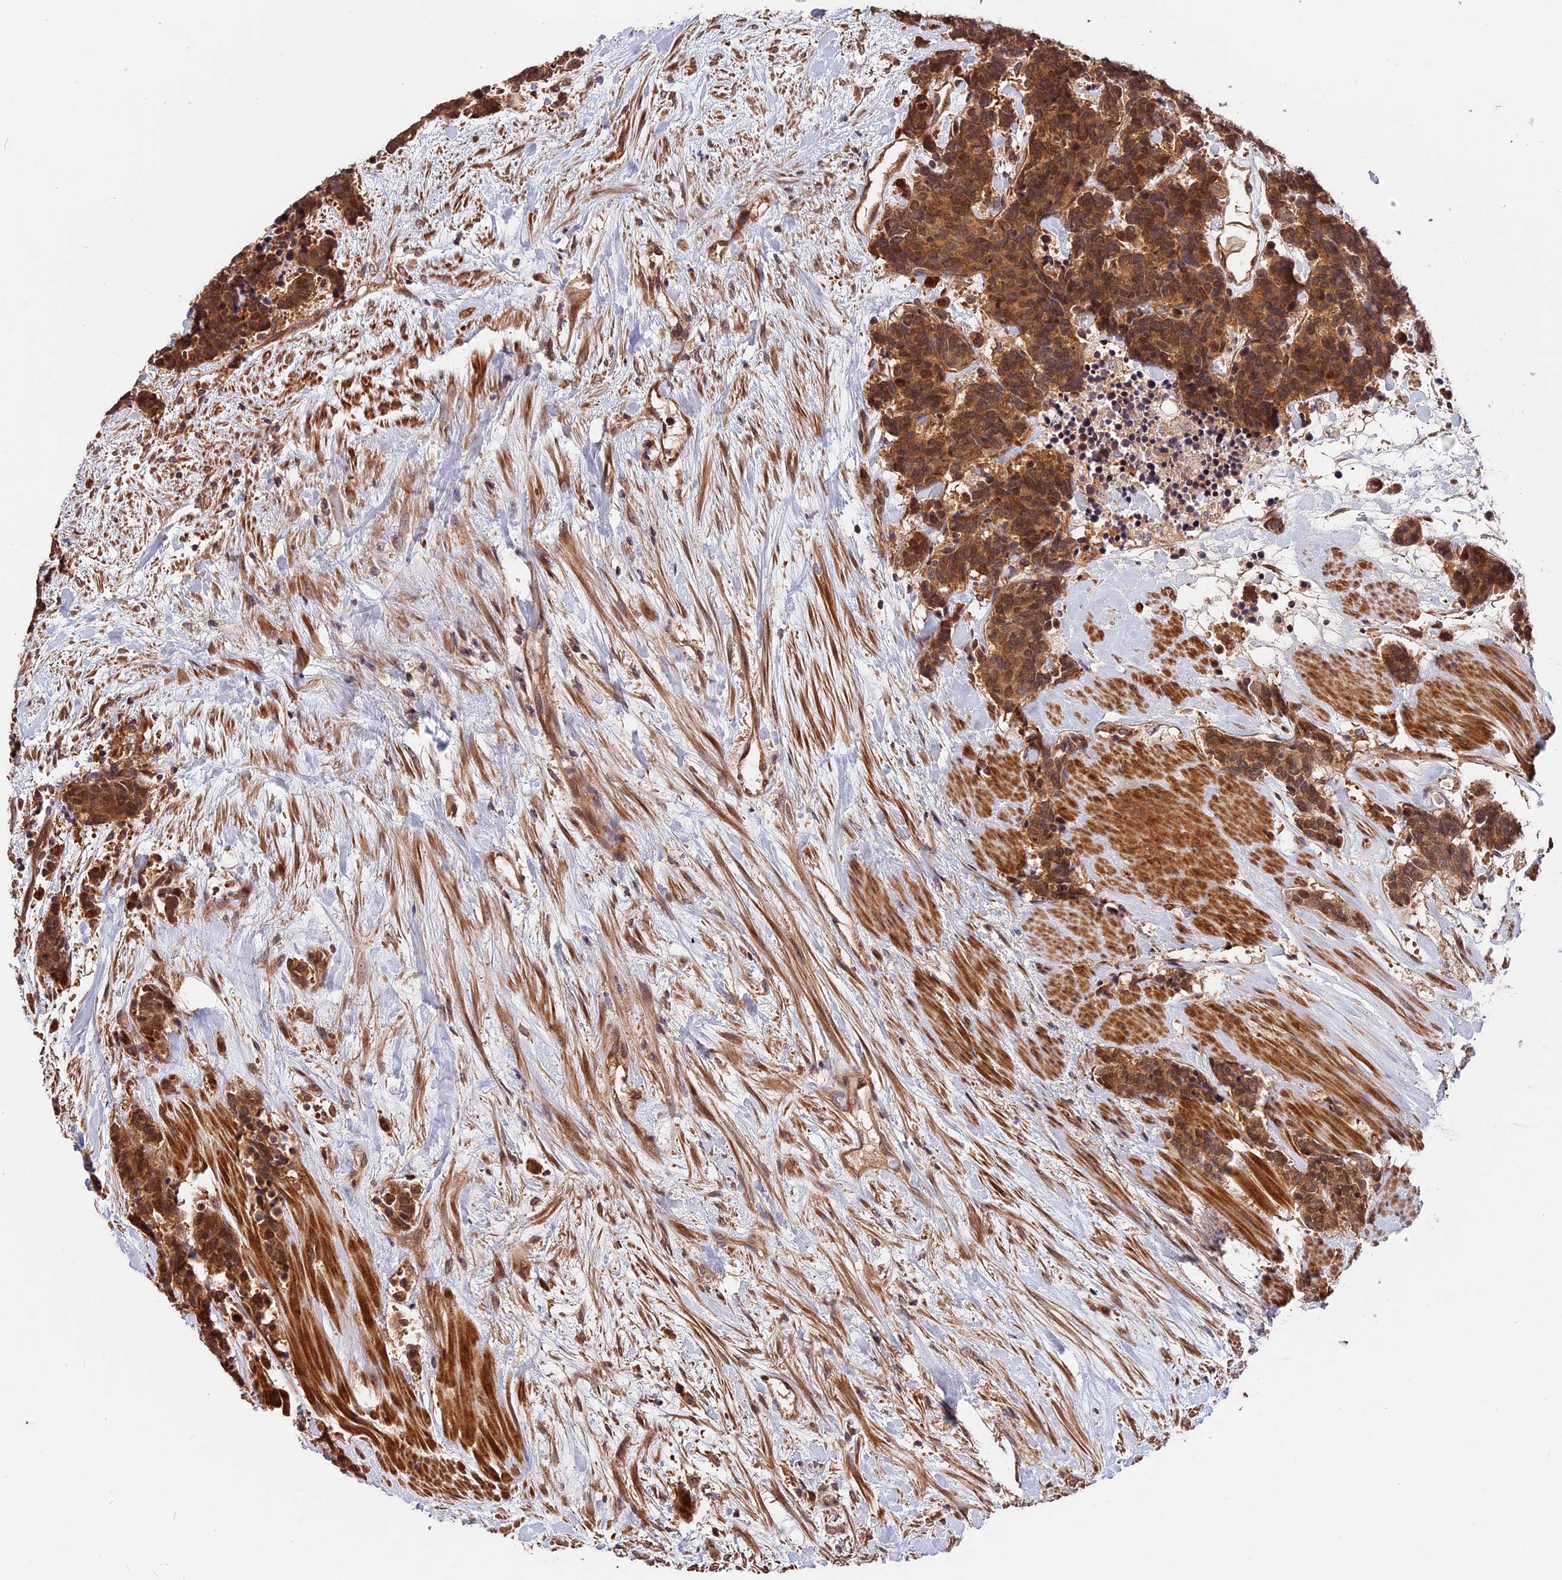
{"staining": {"intensity": "moderate", "quantity": ">75%", "location": "cytoplasmic/membranous"}, "tissue": "carcinoid", "cell_type": "Tumor cells", "image_type": "cancer", "snomed": [{"axis": "morphology", "description": "Carcinoma, NOS"}, {"axis": "morphology", "description": "Carcinoid, malignant, NOS"}, {"axis": "topography", "description": "Prostate"}], "caption": "Brown immunohistochemical staining in human malignant carcinoid reveals moderate cytoplasmic/membranous staining in about >75% of tumor cells. The staining was performed using DAB, with brown indicating positive protein expression. Nuclei are stained blue with hematoxylin.", "gene": "ARHGAP17", "patient": {"sex": "male", "age": 57}}